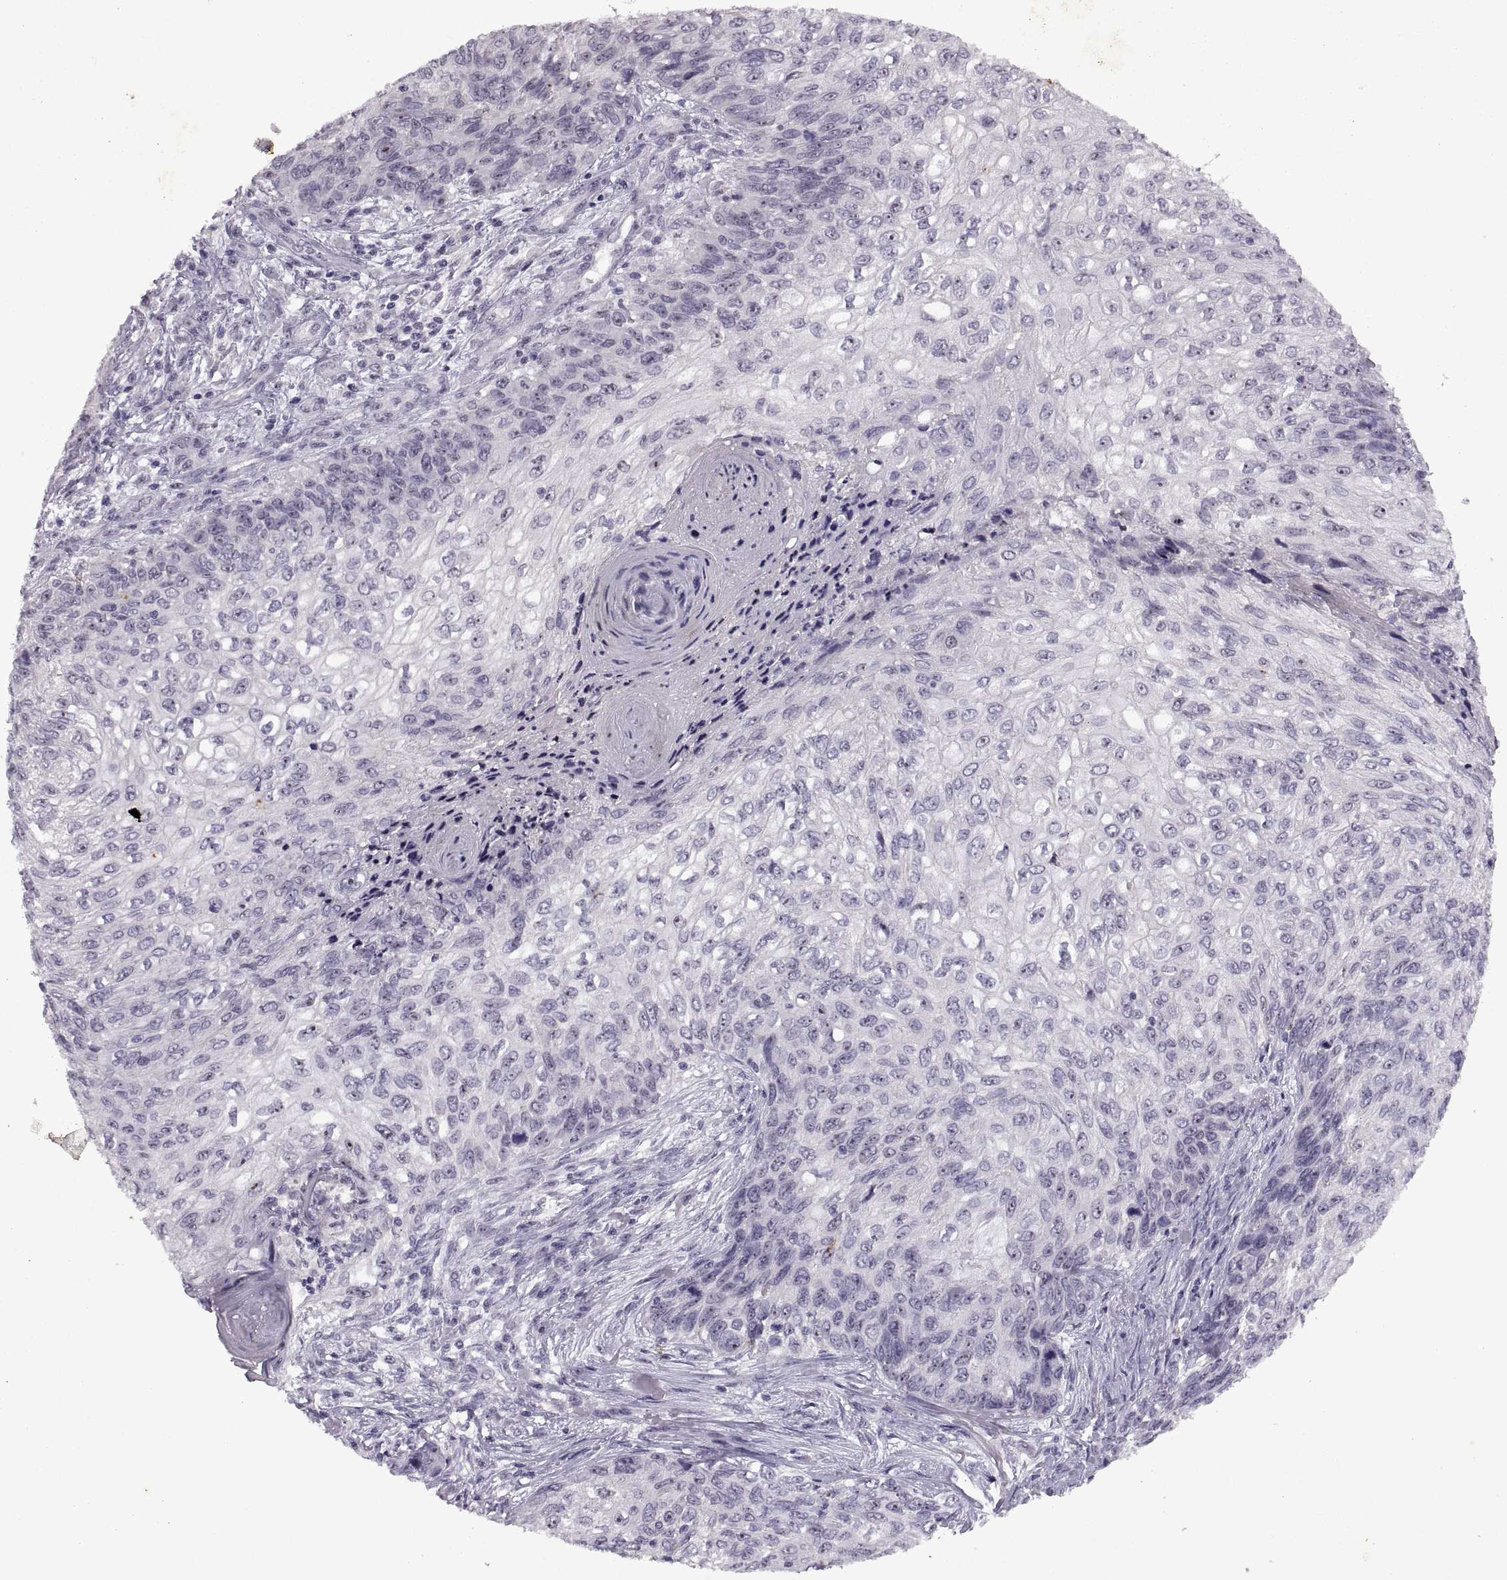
{"staining": {"intensity": "strong", "quantity": "<25%", "location": "nuclear"}, "tissue": "skin cancer", "cell_type": "Tumor cells", "image_type": "cancer", "snomed": [{"axis": "morphology", "description": "Squamous cell carcinoma, NOS"}, {"axis": "topography", "description": "Skin"}], "caption": "Immunohistochemical staining of human skin squamous cell carcinoma displays medium levels of strong nuclear protein staining in about <25% of tumor cells.", "gene": "SINHCAF", "patient": {"sex": "male", "age": 92}}